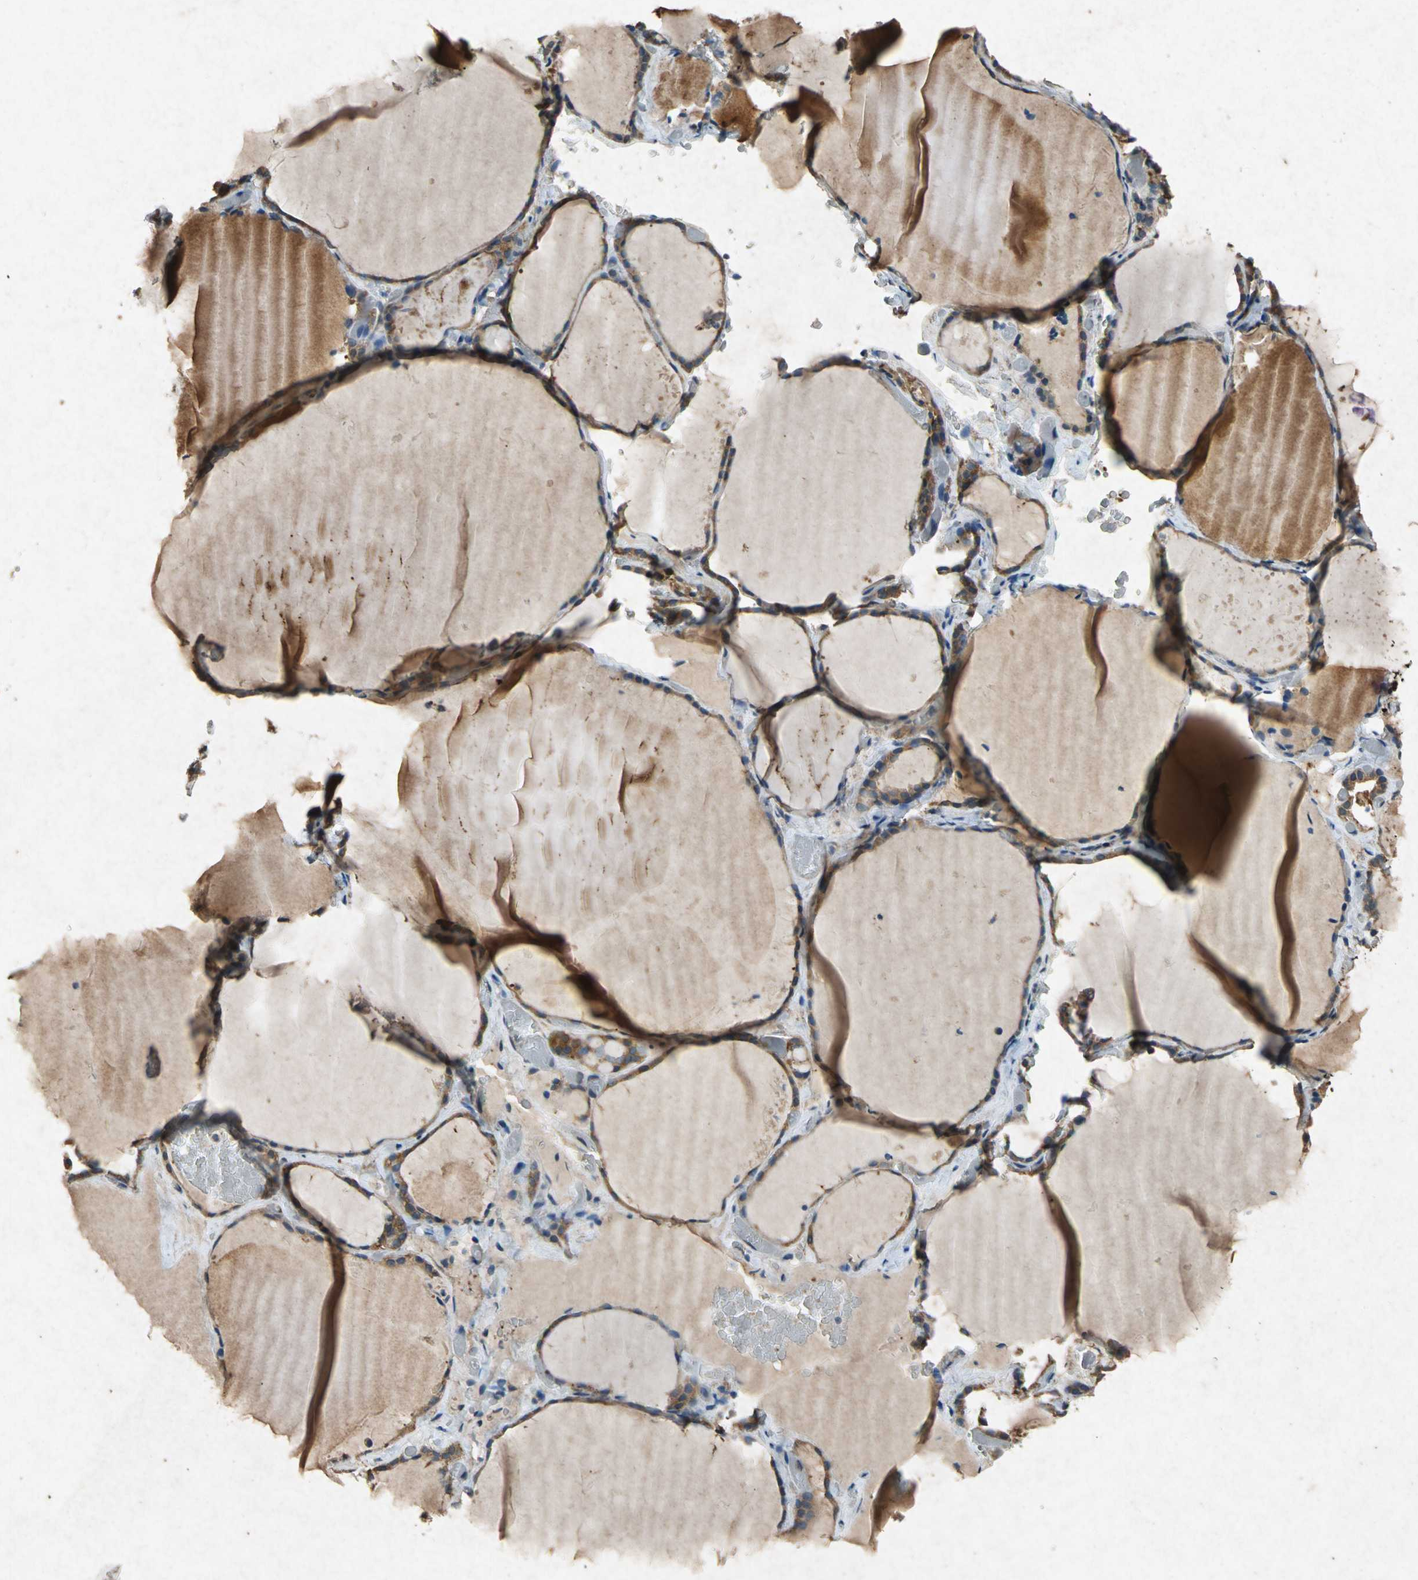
{"staining": {"intensity": "moderate", "quantity": ">75%", "location": "cytoplasmic/membranous"}, "tissue": "thyroid gland", "cell_type": "Glandular cells", "image_type": "normal", "snomed": [{"axis": "morphology", "description": "Normal tissue, NOS"}, {"axis": "topography", "description": "Thyroid gland"}], "caption": "Immunohistochemistry (DAB (3,3'-diaminobenzidine)) staining of benign thyroid gland exhibits moderate cytoplasmic/membranous protein expression in about >75% of glandular cells. (DAB IHC, brown staining for protein, blue staining for nuclei).", "gene": "HSP90AB1", "patient": {"sex": "female", "age": 22}}